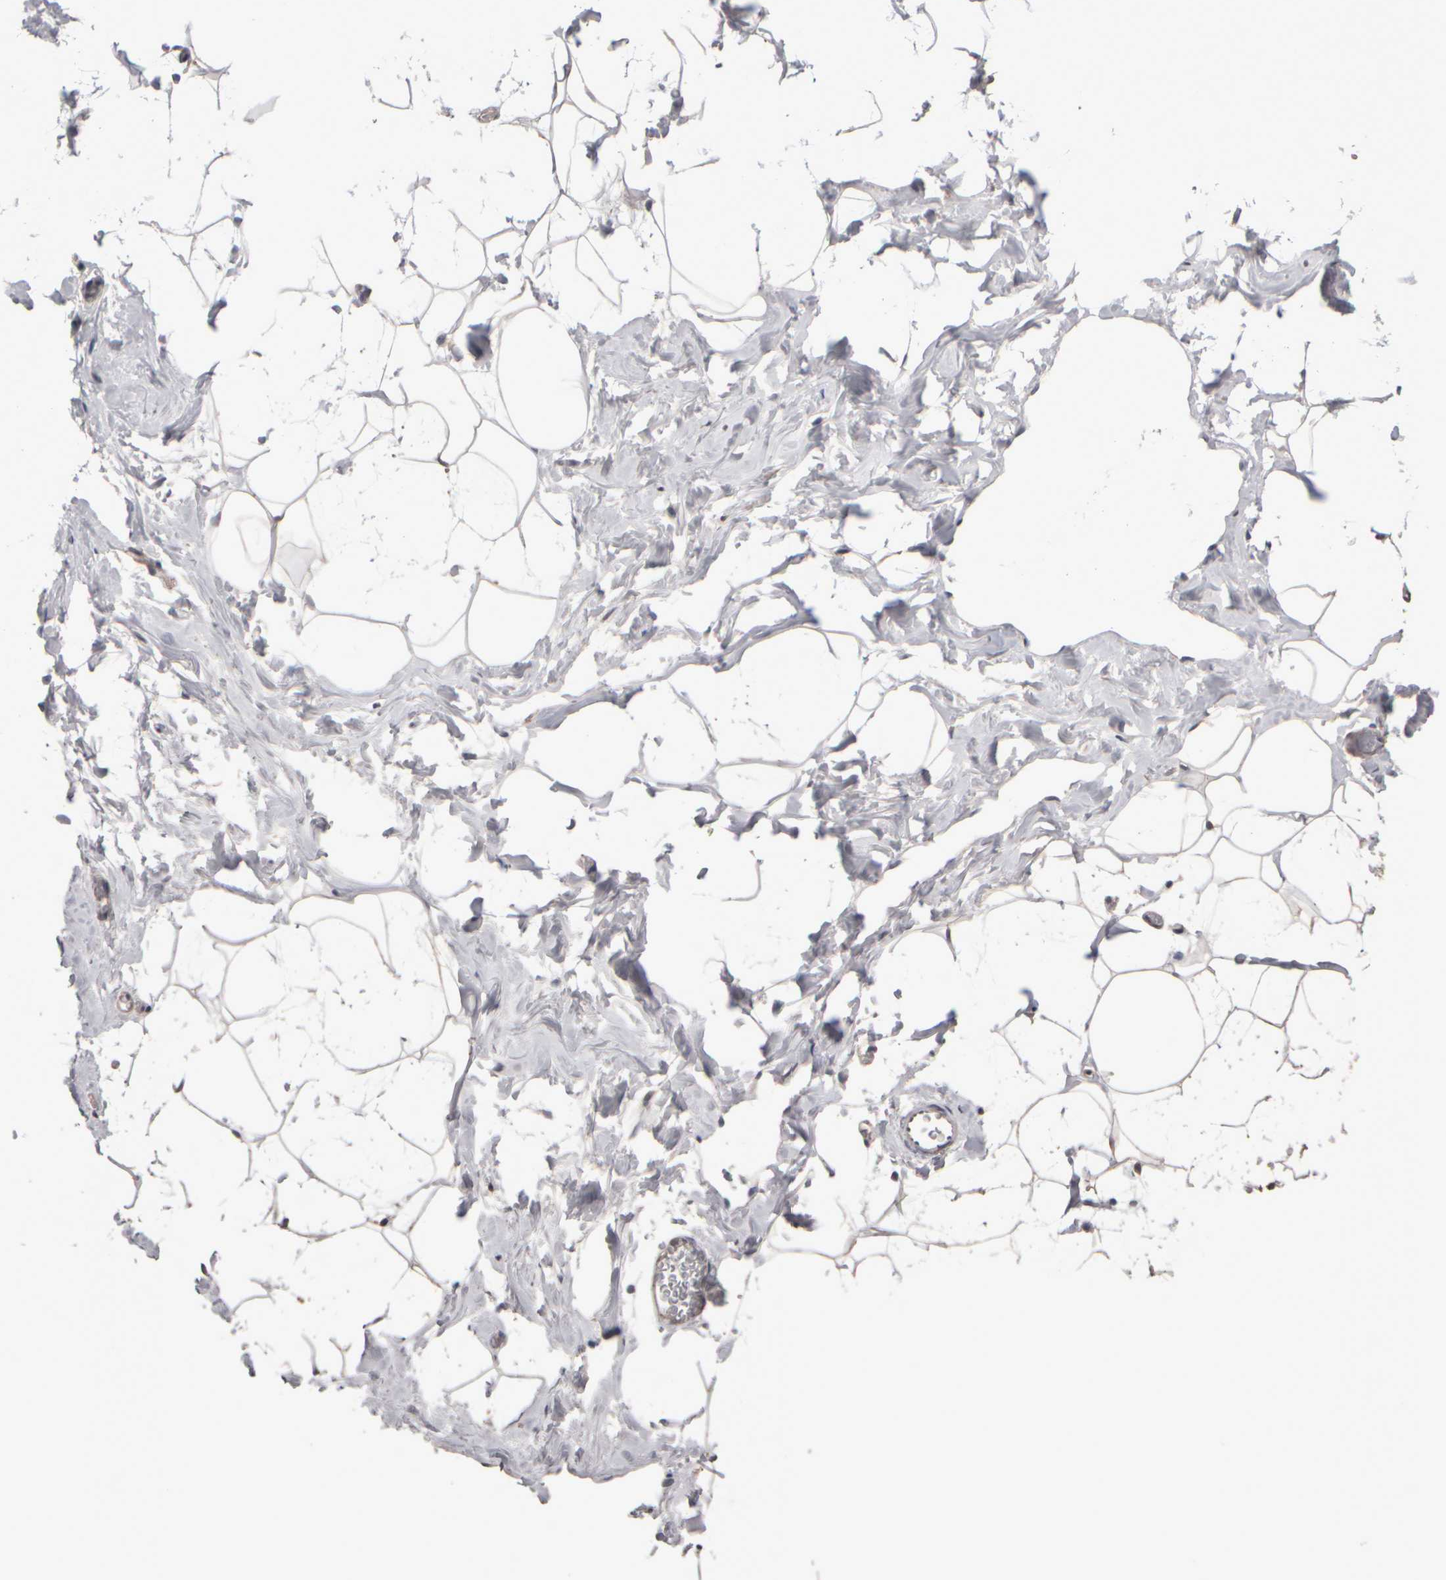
{"staining": {"intensity": "negative", "quantity": "none", "location": "none"}, "tissue": "adipose tissue", "cell_type": "Adipocytes", "image_type": "normal", "snomed": [{"axis": "morphology", "description": "Normal tissue, NOS"}, {"axis": "morphology", "description": "Fibrosis, NOS"}, {"axis": "topography", "description": "Breast"}, {"axis": "topography", "description": "Adipose tissue"}], "caption": "The immunohistochemistry (IHC) histopathology image has no significant positivity in adipocytes of adipose tissue.", "gene": "EPHX2", "patient": {"sex": "female", "age": 39}}